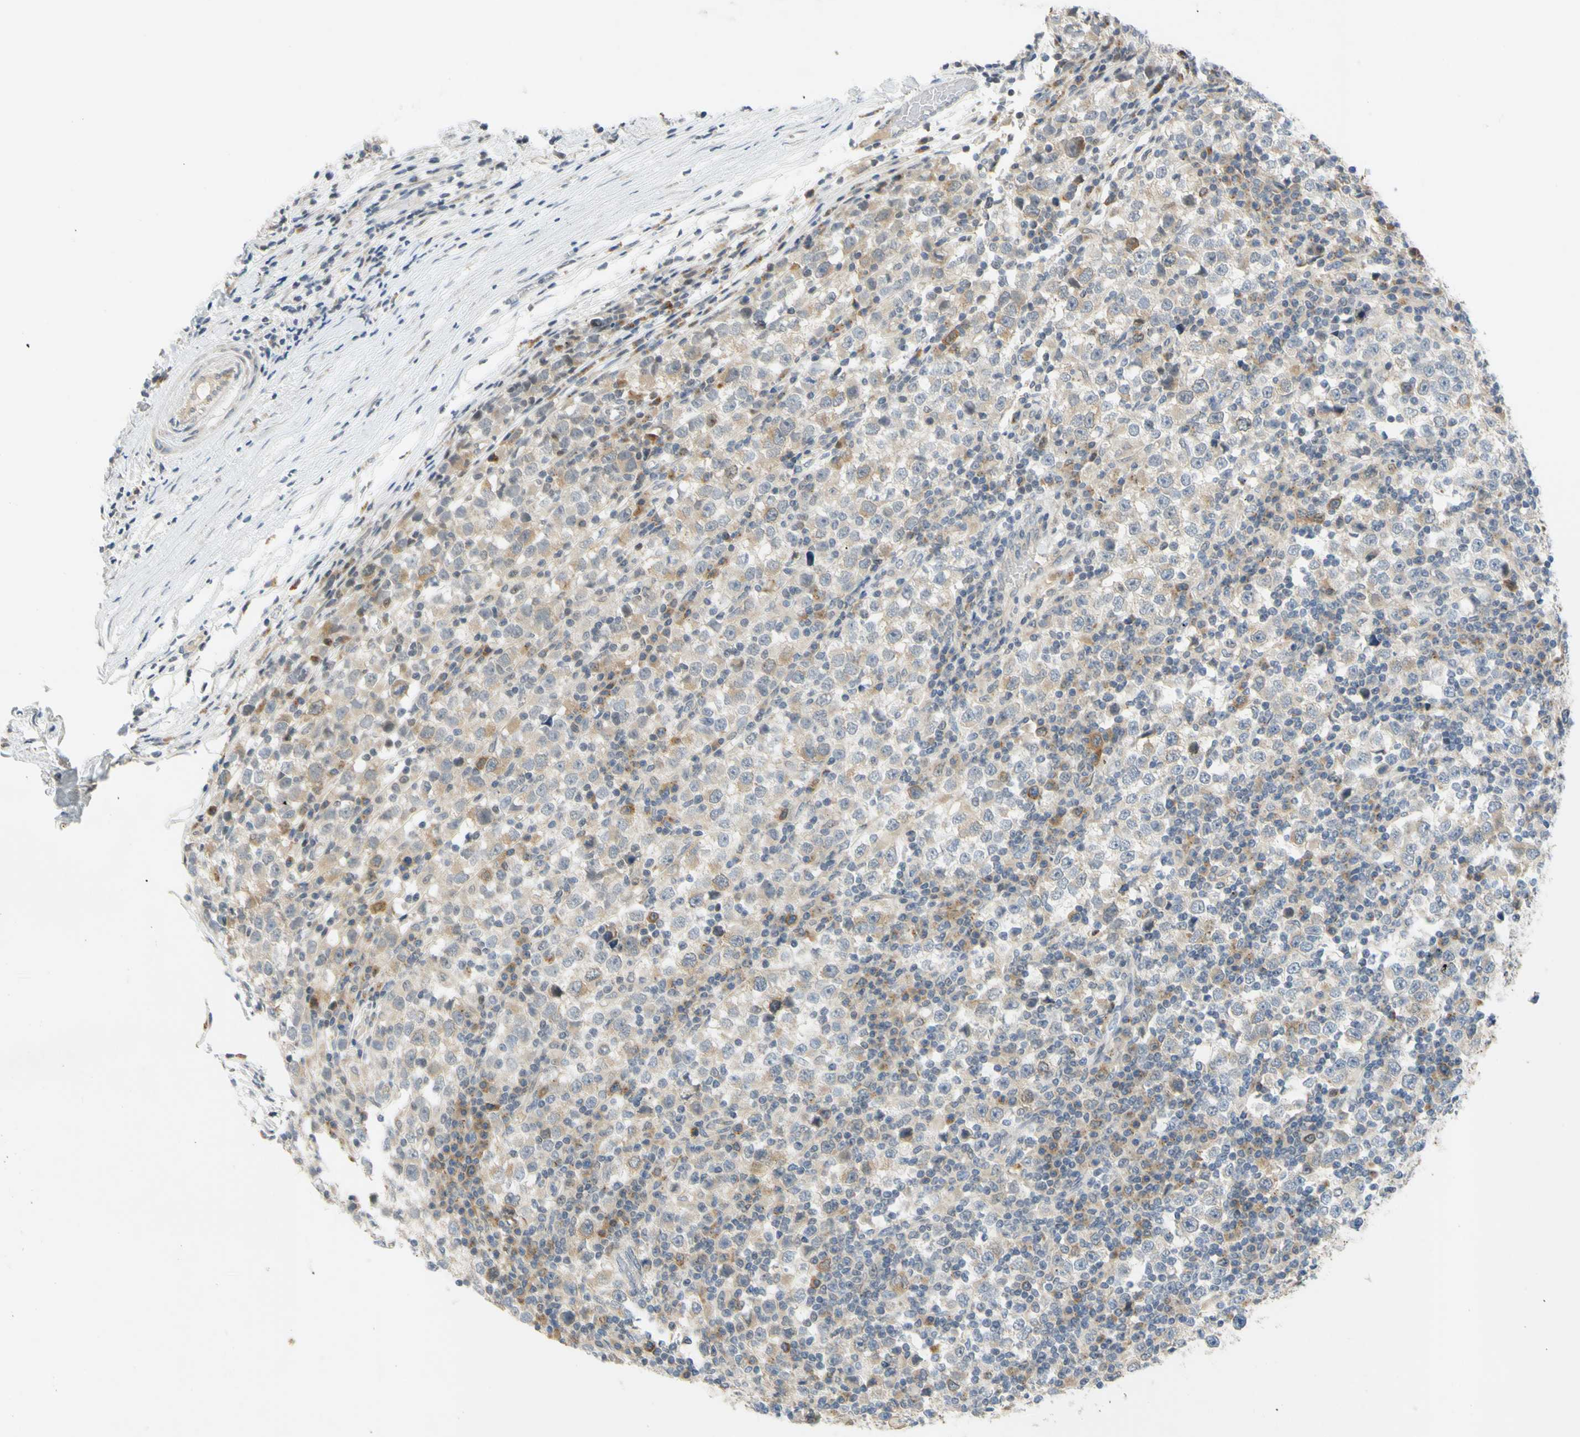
{"staining": {"intensity": "weak", "quantity": "25%-75%", "location": "cytoplasmic/membranous"}, "tissue": "testis cancer", "cell_type": "Tumor cells", "image_type": "cancer", "snomed": [{"axis": "morphology", "description": "Seminoma, NOS"}, {"axis": "topography", "description": "Testis"}], "caption": "About 25%-75% of tumor cells in testis seminoma display weak cytoplasmic/membranous protein staining as visualized by brown immunohistochemical staining.", "gene": "CCNB2", "patient": {"sex": "male", "age": 65}}